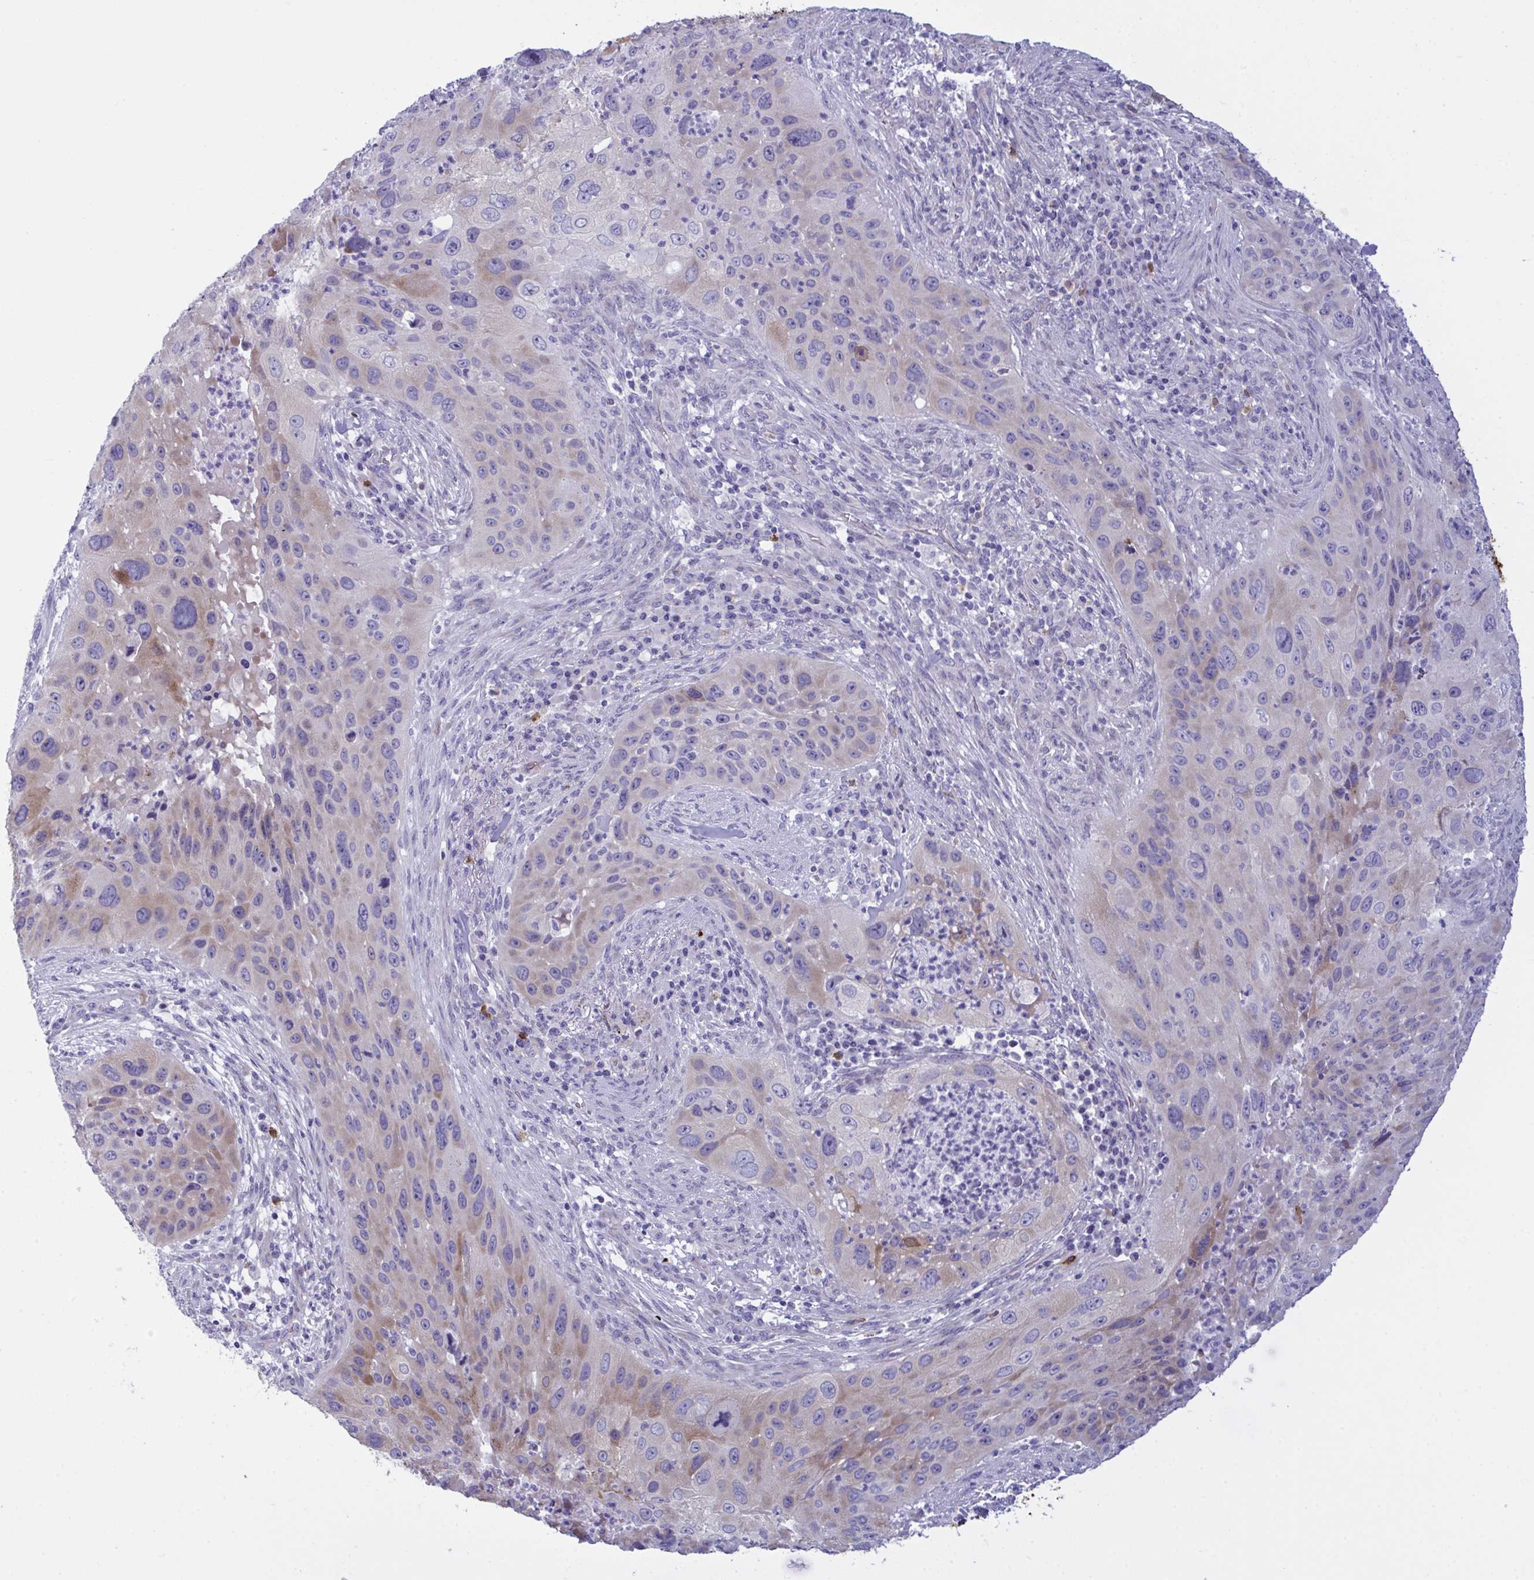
{"staining": {"intensity": "moderate", "quantity": "25%-75%", "location": "cytoplasmic/membranous,nuclear"}, "tissue": "lung cancer", "cell_type": "Tumor cells", "image_type": "cancer", "snomed": [{"axis": "morphology", "description": "Squamous cell carcinoma, NOS"}, {"axis": "topography", "description": "Lung"}], "caption": "The image exhibits staining of lung cancer (squamous cell carcinoma), revealing moderate cytoplasmic/membranous and nuclear protein staining (brown color) within tumor cells.", "gene": "ZNF684", "patient": {"sex": "male", "age": 63}}